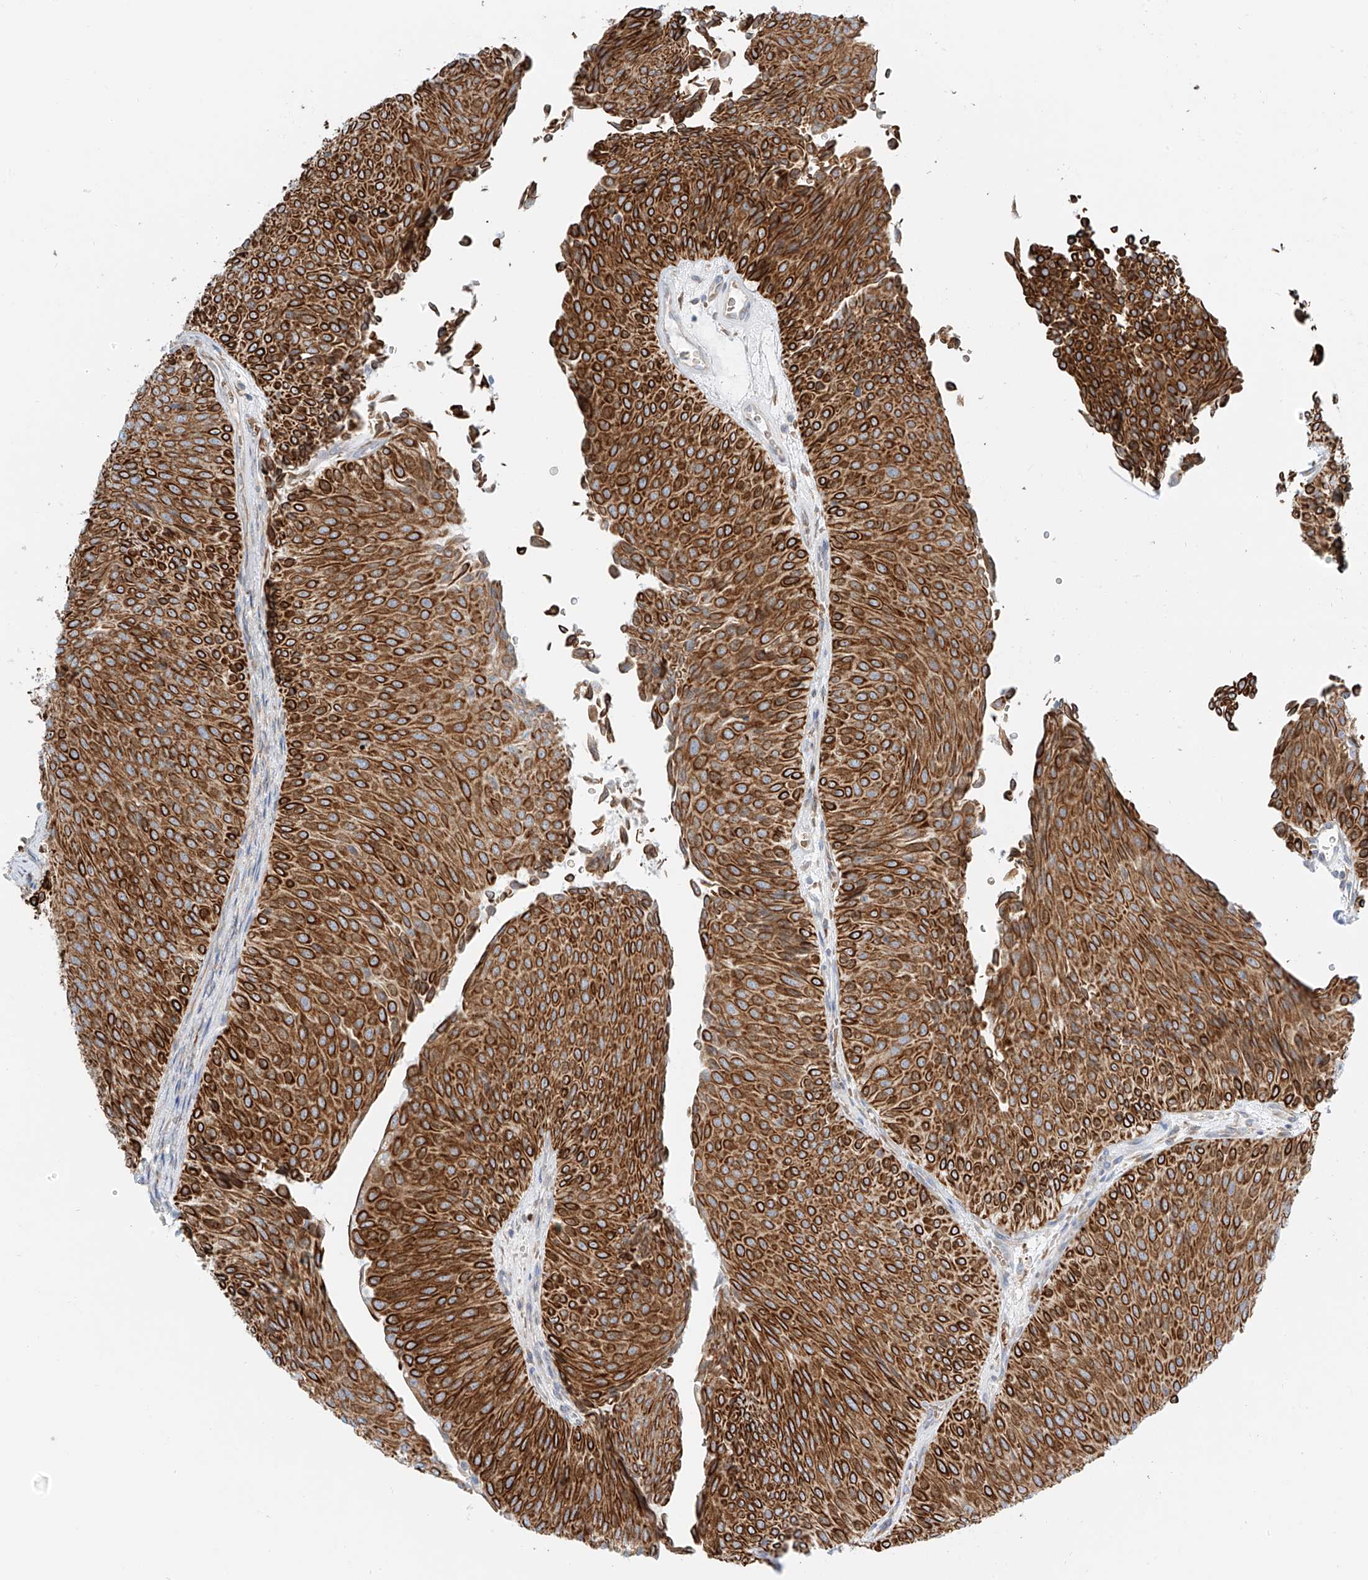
{"staining": {"intensity": "strong", "quantity": ">75%", "location": "cytoplasmic/membranous"}, "tissue": "urothelial cancer", "cell_type": "Tumor cells", "image_type": "cancer", "snomed": [{"axis": "morphology", "description": "Urothelial carcinoma, Low grade"}, {"axis": "topography", "description": "Urinary bladder"}], "caption": "Immunohistochemistry micrograph of low-grade urothelial carcinoma stained for a protein (brown), which reveals high levels of strong cytoplasmic/membranous expression in approximately >75% of tumor cells.", "gene": "EIPR1", "patient": {"sex": "male", "age": 78}}